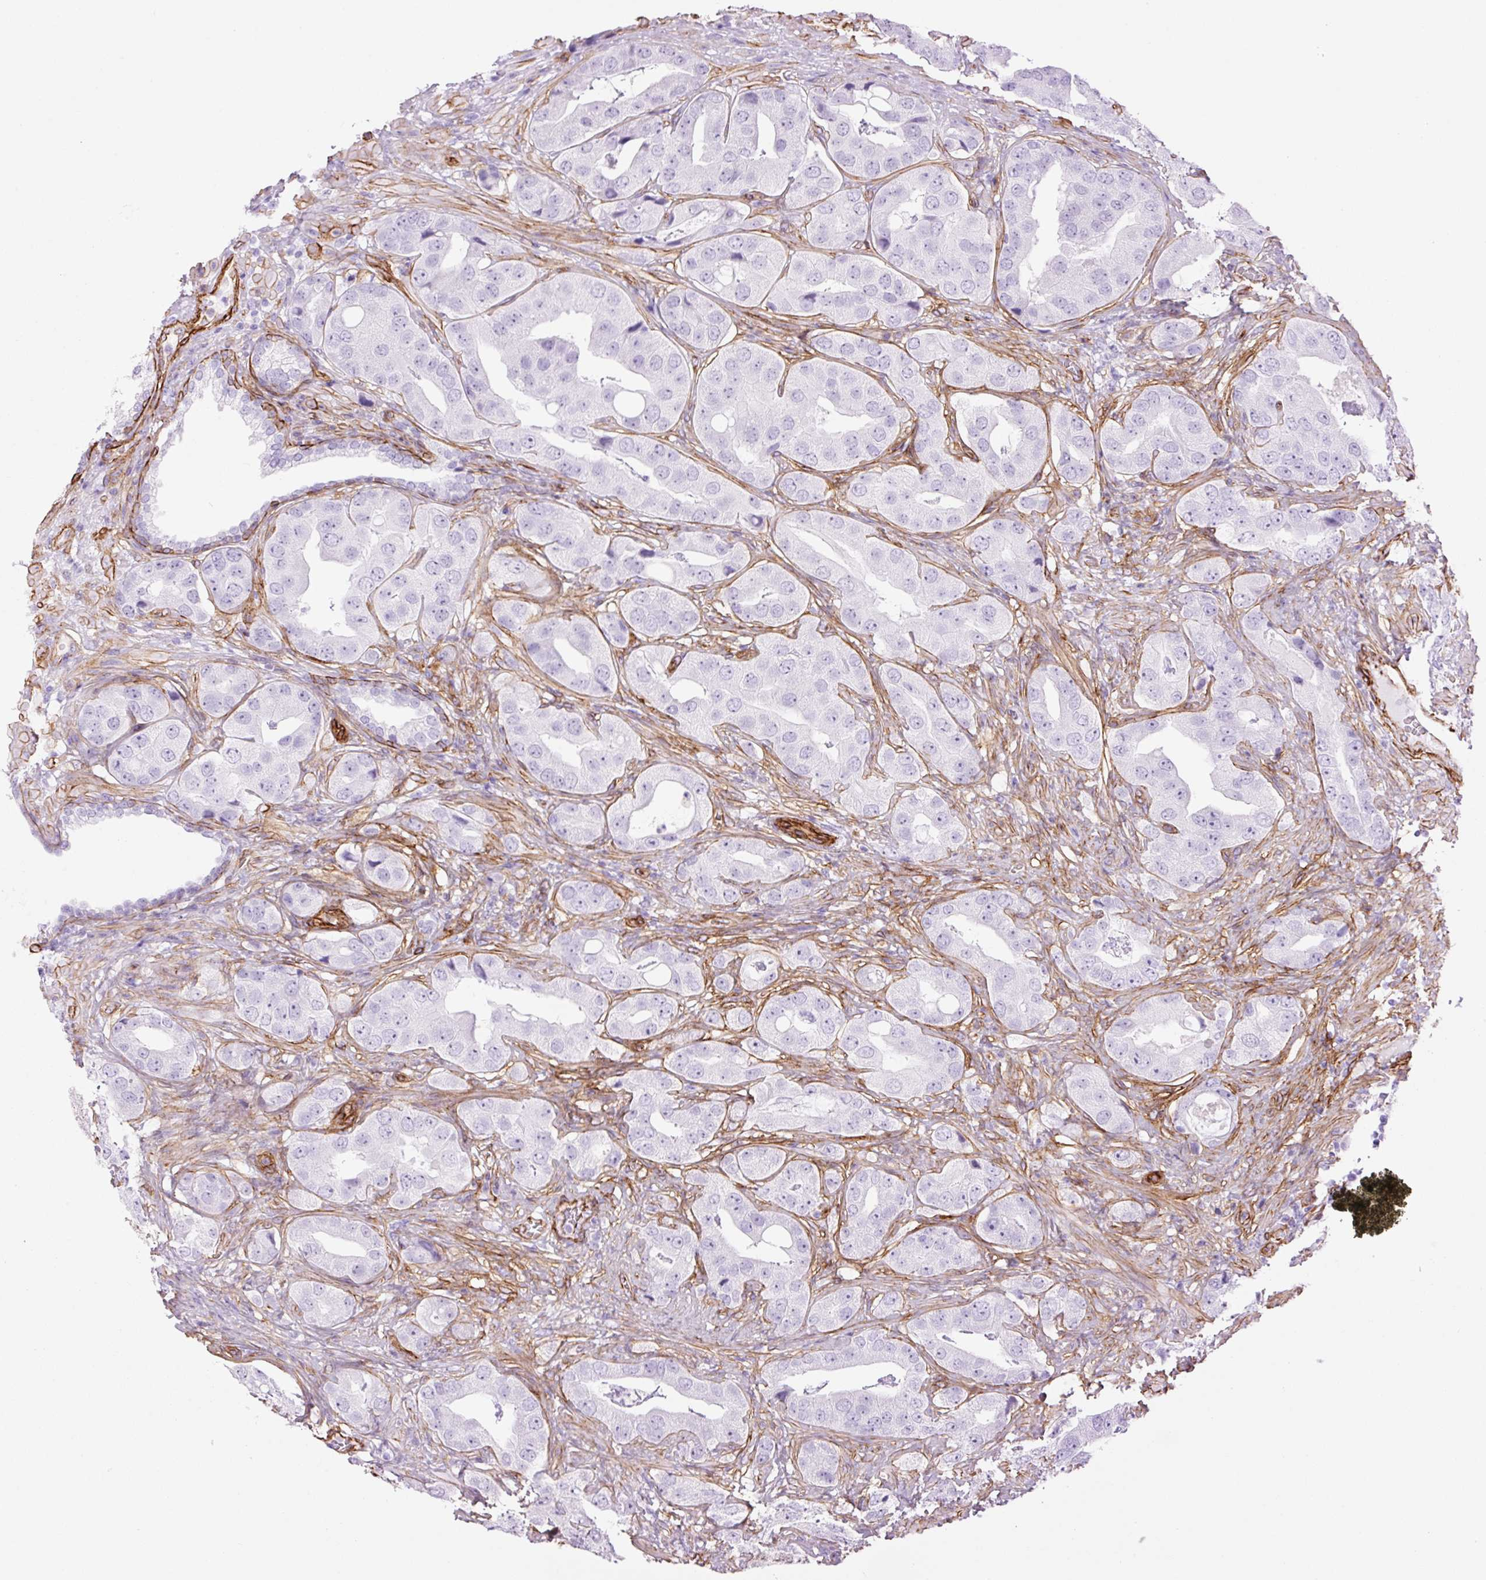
{"staining": {"intensity": "negative", "quantity": "none", "location": "none"}, "tissue": "prostate cancer", "cell_type": "Tumor cells", "image_type": "cancer", "snomed": [{"axis": "morphology", "description": "Adenocarcinoma, High grade"}, {"axis": "topography", "description": "Prostate"}], "caption": "DAB (3,3'-diaminobenzidine) immunohistochemical staining of prostate cancer reveals no significant positivity in tumor cells. Nuclei are stained in blue.", "gene": "CAV1", "patient": {"sex": "male", "age": 63}}